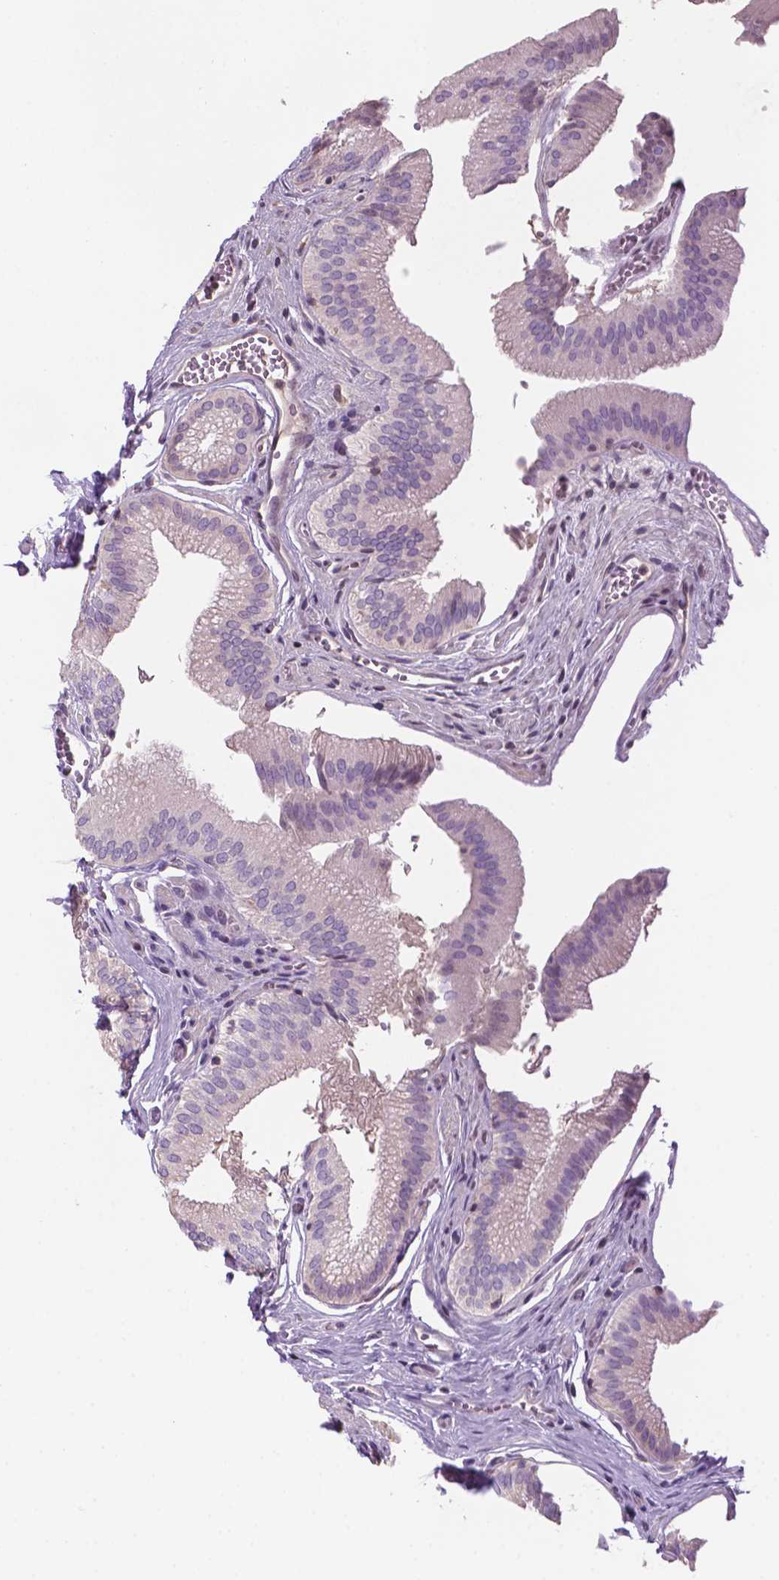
{"staining": {"intensity": "weak", "quantity": "<25%", "location": "cytoplasmic/membranous"}, "tissue": "gallbladder", "cell_type": "Glandular cells", "image_type": "normal", "snomed": [{"axis": "morphology", "description": "Normal tissue, NOS"}, {"axis": "topography", "description": "Gallbladder"}, {"axis": "topography", "description": "Peripheral nerve tissue"}], "caption": "The image displays no significant expression in glandular cells of gallbladder. The staining was performed using DAB to visualize the protein expression in brown, while the nuclei were stained in blue with hematoxylin (Magnification: 20x).", "gene": "SBSN", "patient": {"sex": "male", "age": 17}}